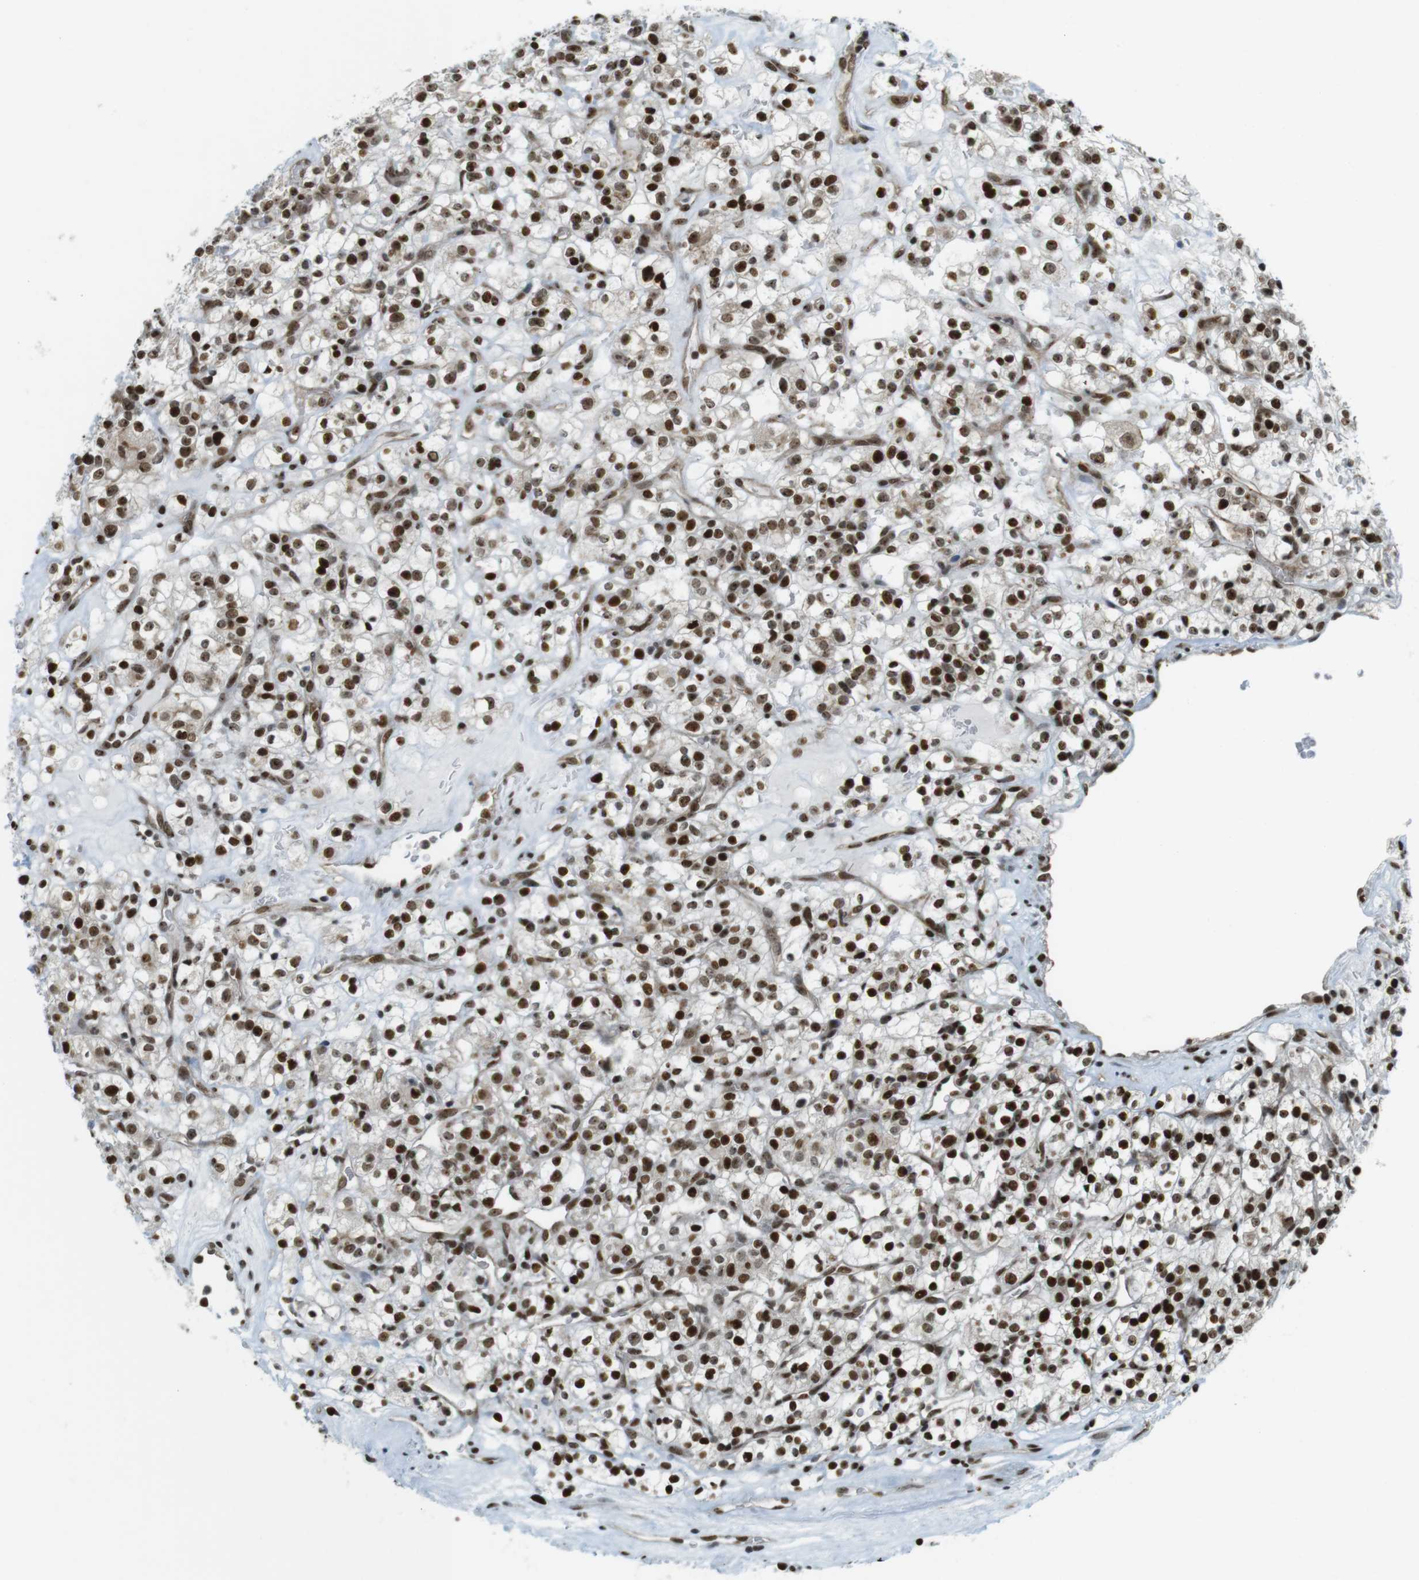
{"staining": {"intensity": "strong", "quantity": ">75%", "location": "nuclear"}, "tissue": "renal cancer", "cell_type": "Tumor cells", "image_type": "cancer", "snomed": [{"axis": "morphology", "description": "Normal tissue, NOS"}, {"axis": "morphology", "description": "Adenocarcinoma, NOS"}, {"axis": "topography", "description": "Kidney"}], "caption": "Protein staining of renal cancer (adenocarcinoma) tissue reveals strong nuclear staining in about >75% of tumor cells.", "gene": "UBB", "patient": {"sex": "female", "age": 72}}